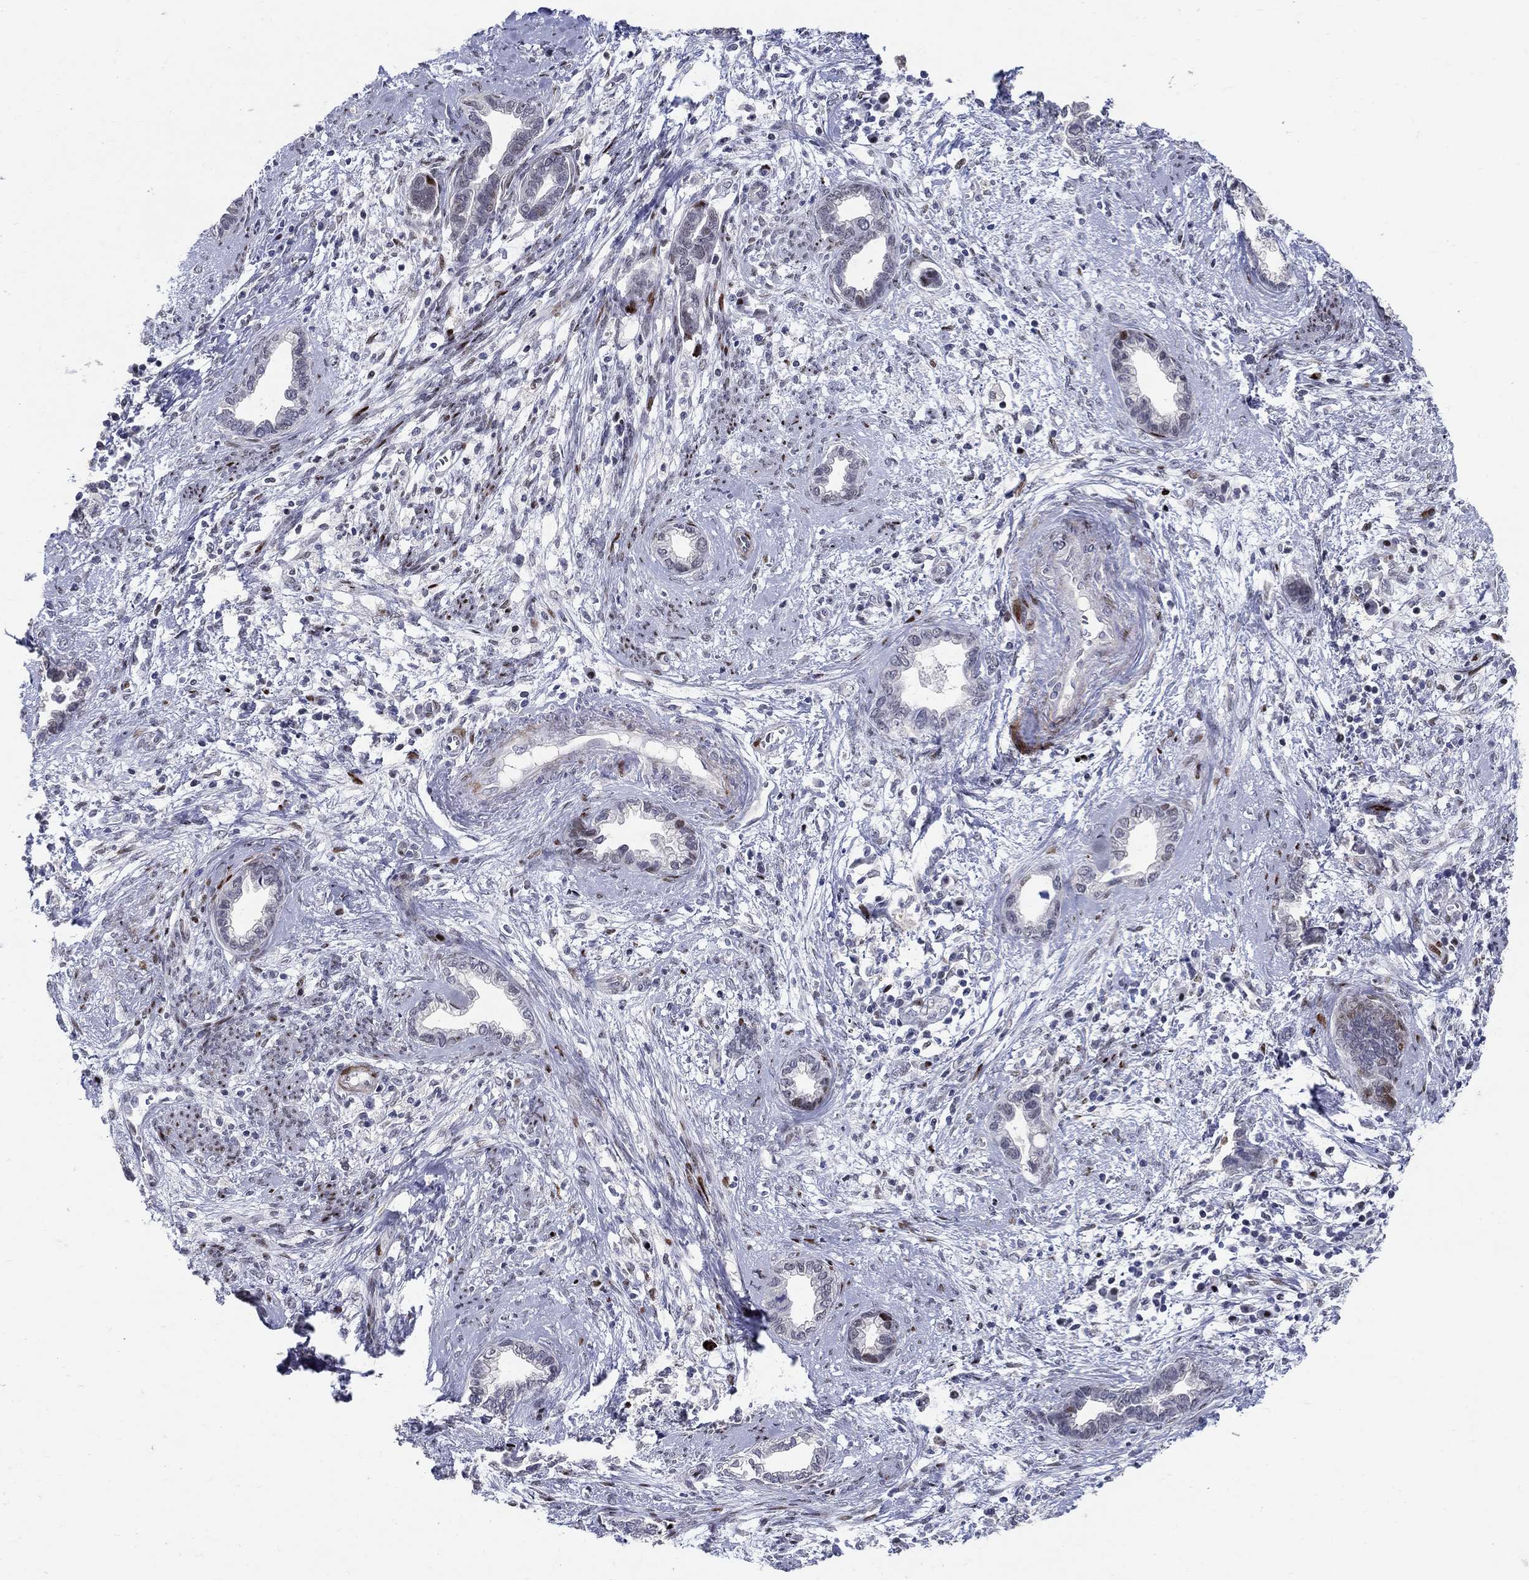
{"staining": {"intensity": "negative", "quantity": "none", "location": "none"}, "tissue": "cervical cancer", "cell_type": "Tumor cells", "image_type": "cancer", "snomed": [{"axis": "morphology", "description": "Adenocarcinoma, NOS"}, {"axis": "topography", "description": "Cervix"}], "caption": "A histopathology image of adenocarcinoma (cervical) stained for a protein exhibits no brown staining in tumor cells. Nuclei are stained in blue.", "gene": "RAPGEF5", "patient": {"sex": "female", "age": 62}}